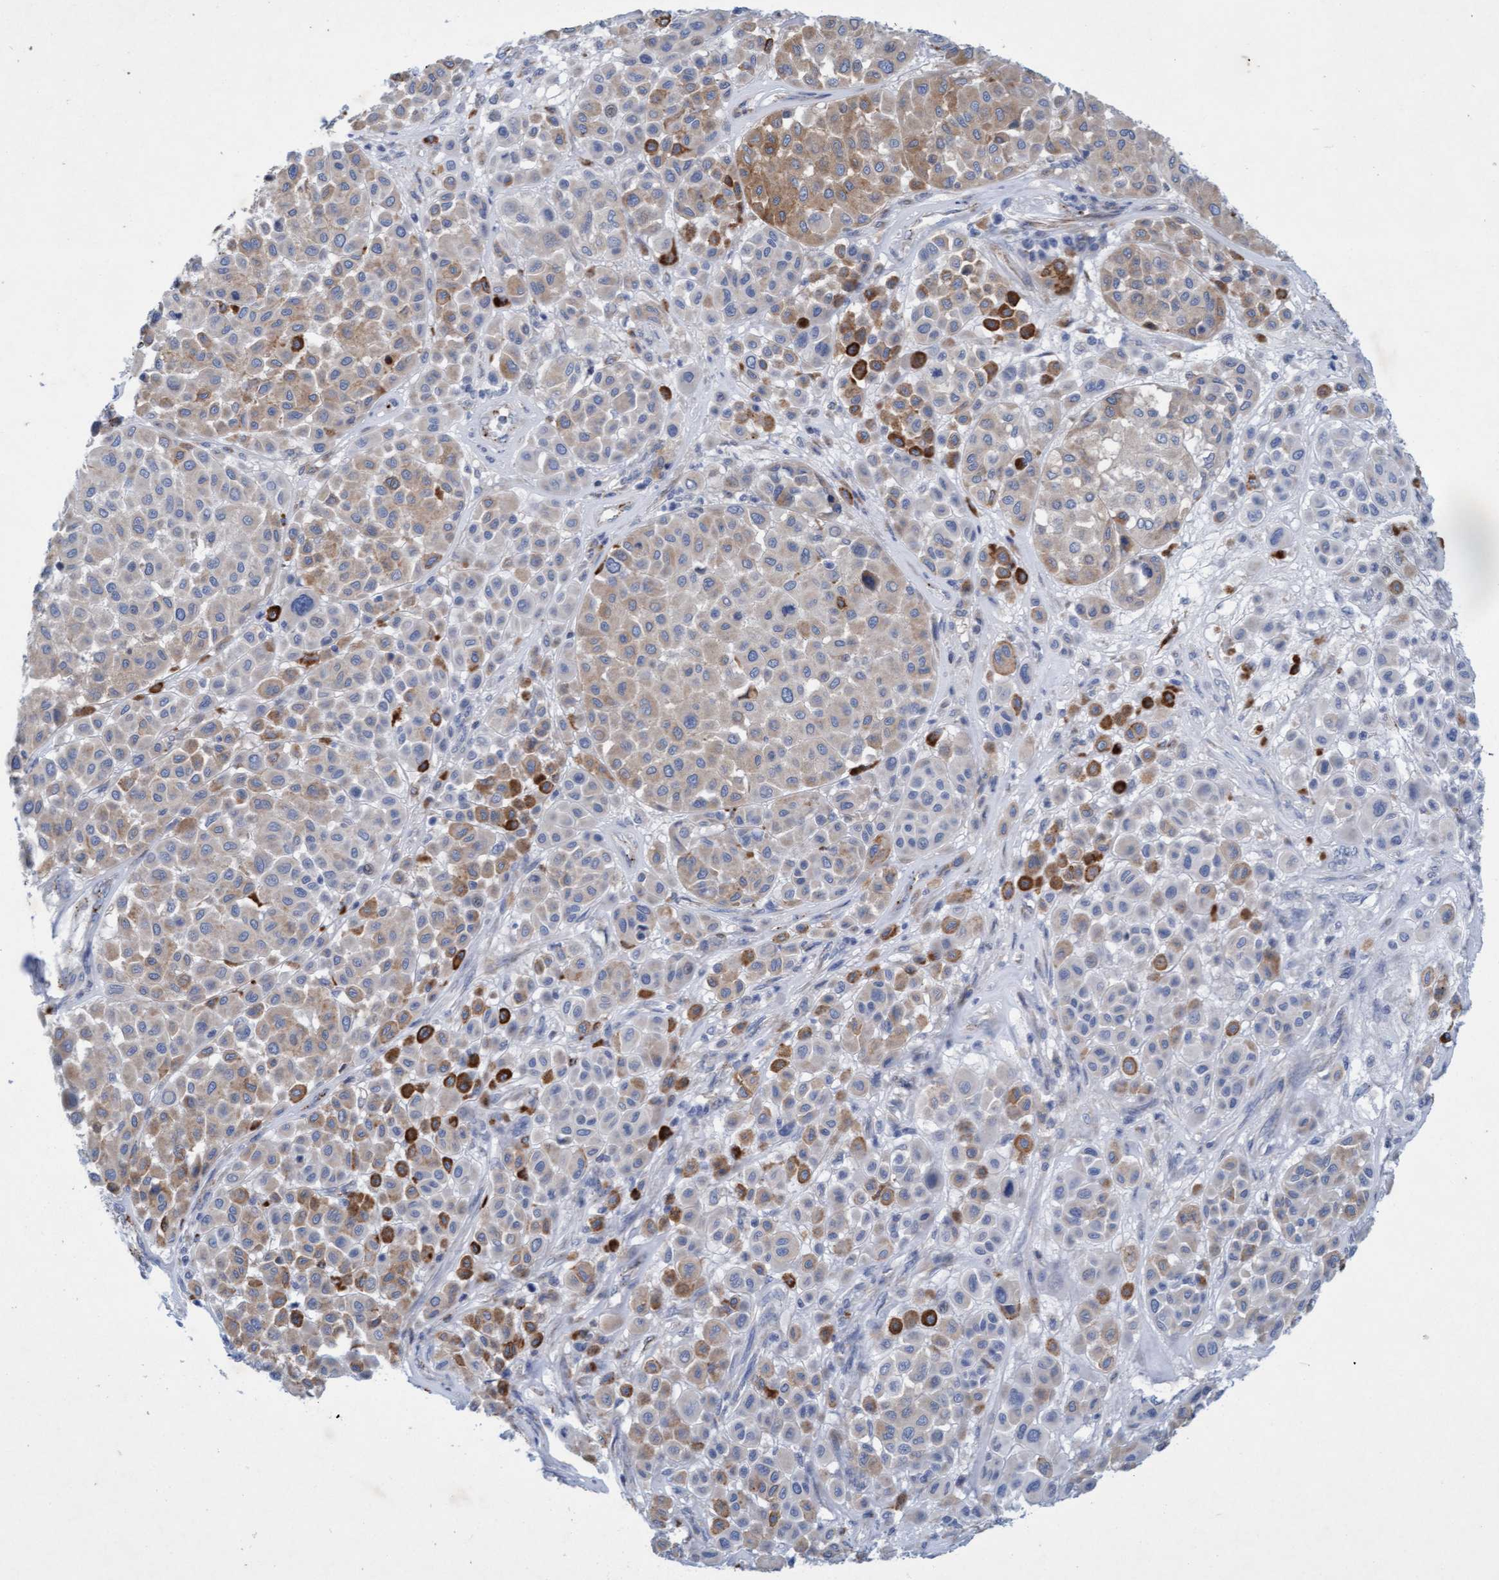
{"staining": {"intensity": "moderate", "quantity": "25%-75%", "location": "cytoplasmic/membranous"}, "tissue": "melanoma", "cell_type": "Tumor cells", "image_type": "cancer", "snomed": [{"axis": "morphology", "description": "Malignant melanoma, Metastatic site"}, {"axis": "topography", "description": "Soft tissue"}], "caption": "A brown stain highlights moderate cytoplasmic/membranous expression of a protein in human malignant melanoma (metastatic site) tumor cells. (DAB IHC with brightfield microscopy, high magnification).", "gene": "SGSH", "patient": {"sex": "male", "age": 41}}